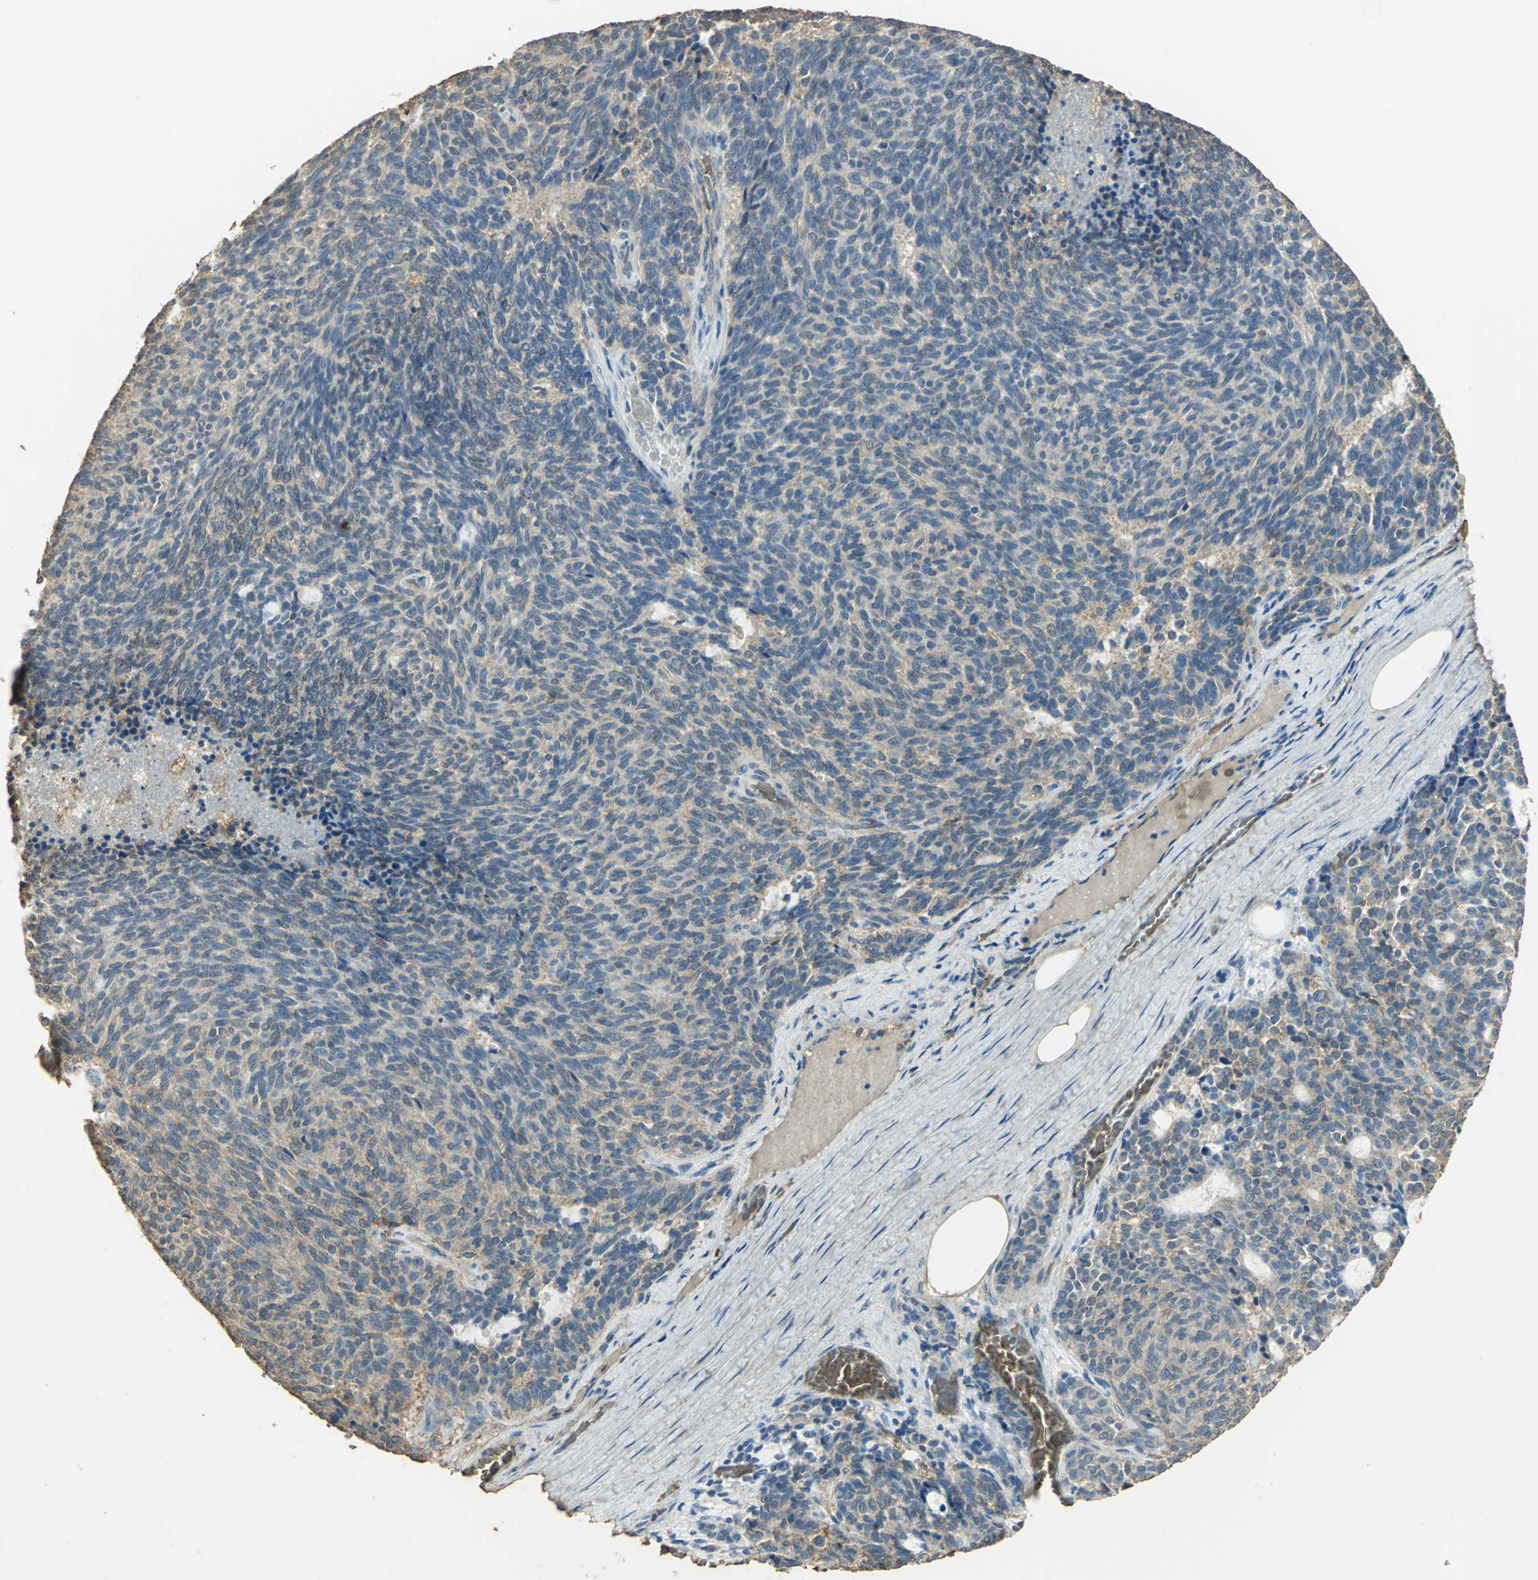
{"staining": {"intensity": "weak", "quantity": ">75%", "location": "cytoplasmic/membranous"}, "tissue": "carcinoid", "cell_type": "Tumor cells", "image_type": "cancer", "snomed": [{"axis": "morphology", "description": "Carcinoid, malignant, NOS"}, {"axis": "topography", "description": "Pancreas"}], "caption": "Immunohistochemistry of human carcinoid shows low levels of weak cytoplasmic/membranous staining in about >75% of tumor cells.", "gene": "TRAPPC2", "patient": {"sex": "female", "age": 54}}